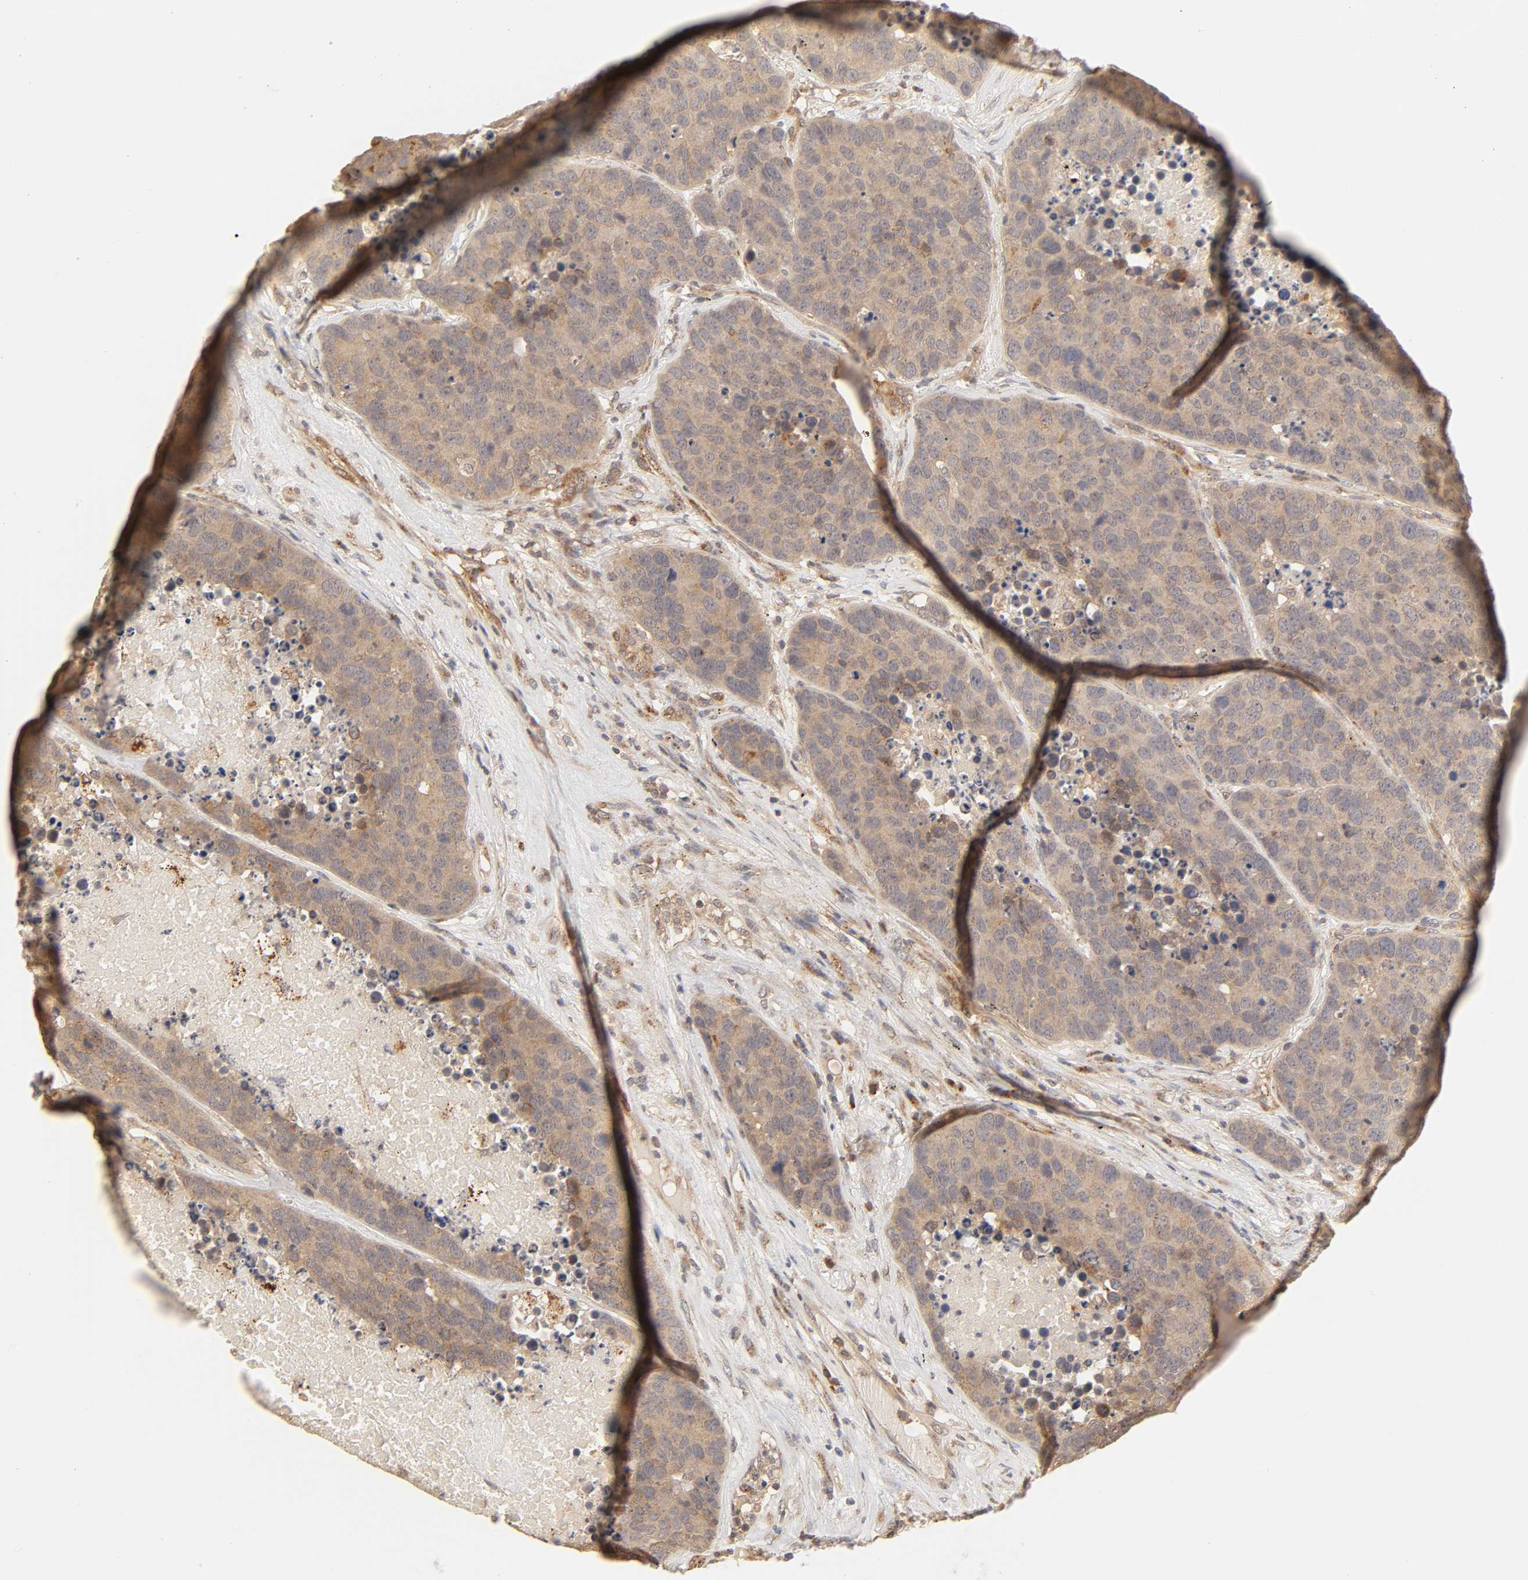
{"staining": {"intensity": "moderate", "quantity": ">75%", "location": "cytoplasmic/membranous"}, "tissue": "carcinoid", "cell_type": "Tumor cells", "image_type": "cancer", "snomed": [{"axis": "morphology", "description": "Carcinoid, malignant, NOS"}, {"axis": "topography", "description": "Lung"}], "caption": "This is an image of immunohistochemistry staining of carcinoid (malignant), which shows moderate staining in the cytoplasmic/membranous of tumor cells.", "gene": "EPS8", "patient": {"sex": "male", "age": 60}}